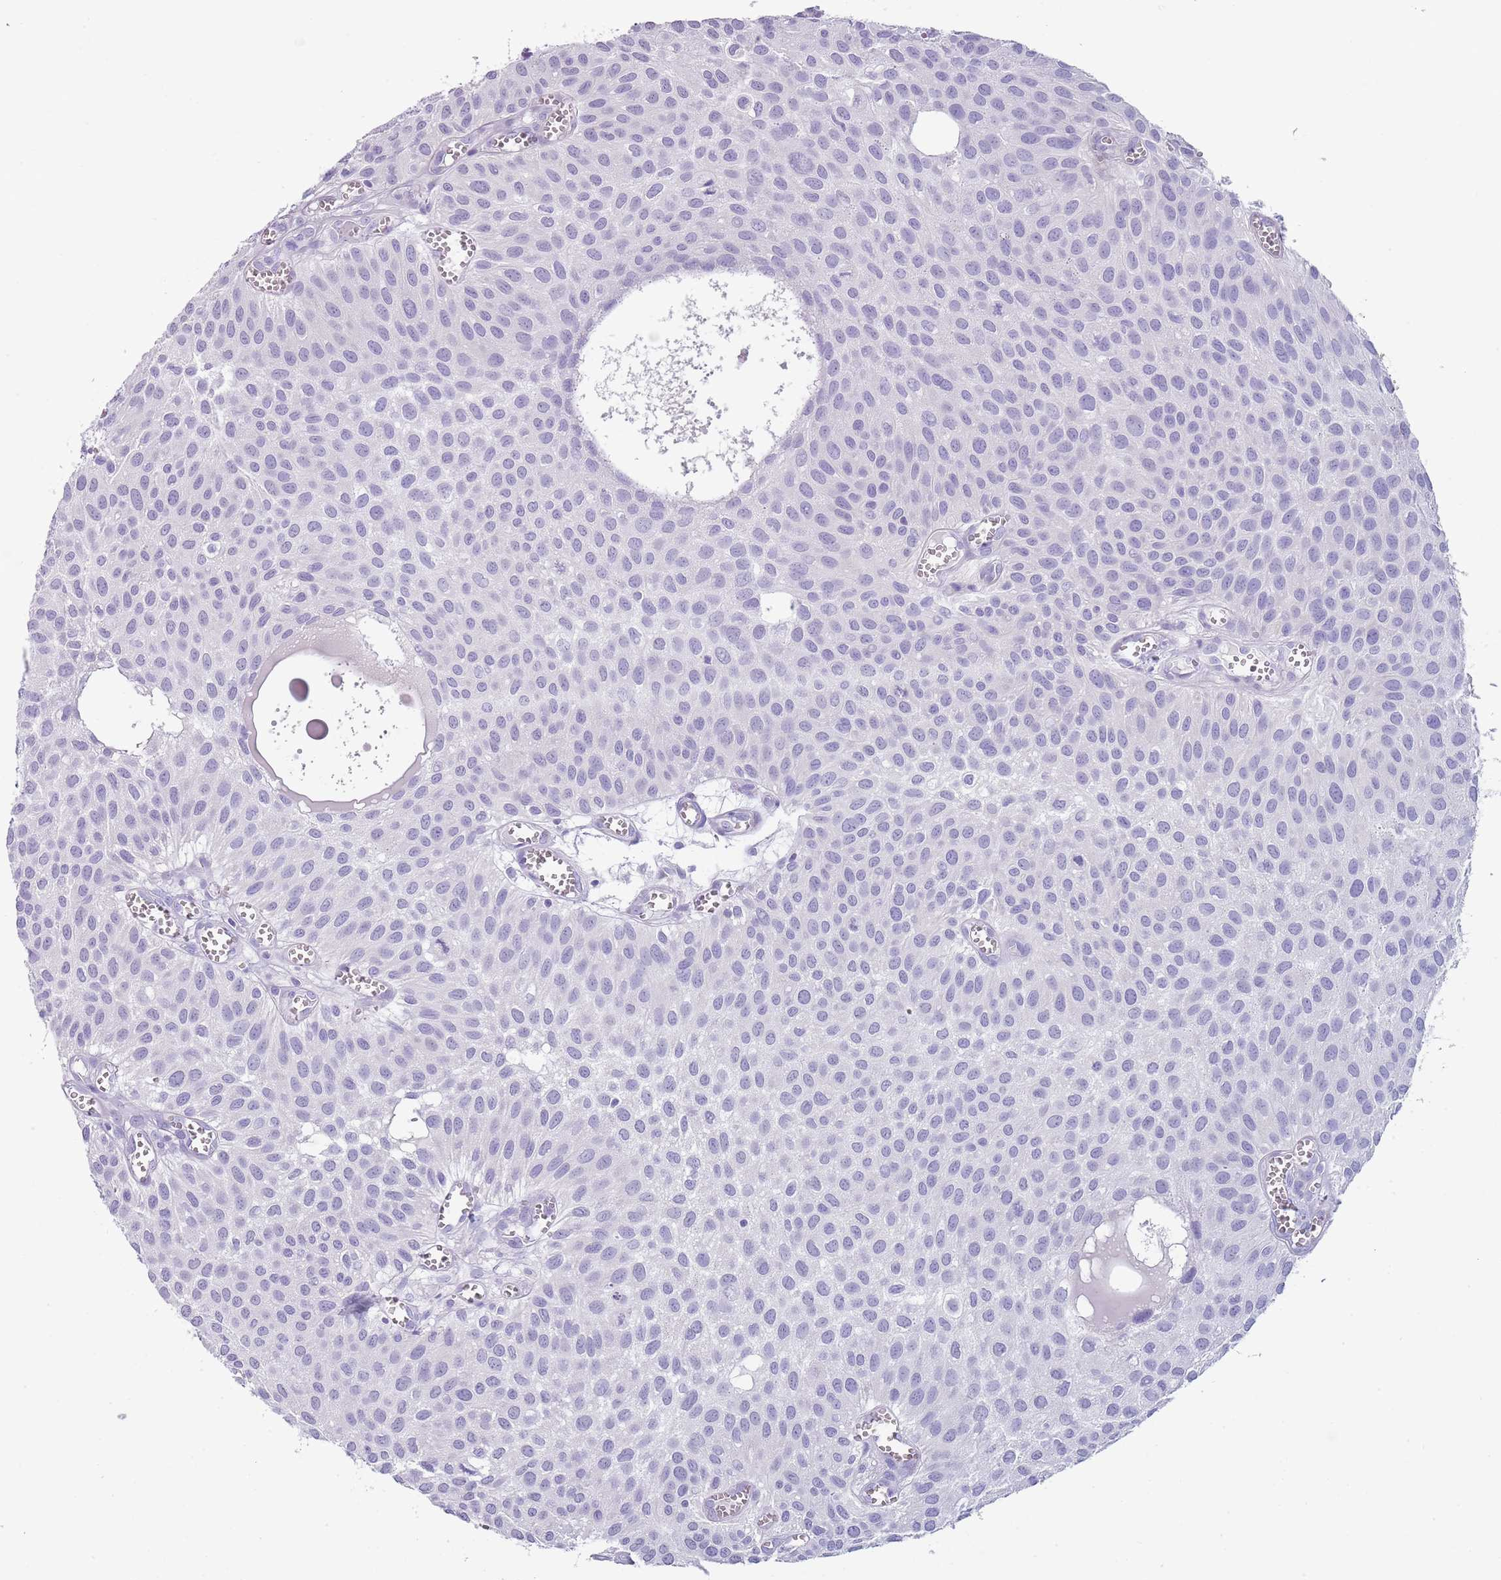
{"staining": {"intensity": "negative", "quantity": "none", "location": "none"}, "tissue": "urothelial cancer", "cell_type": "Tumor cells", "image_type": "cancer", "snomed": [{"axis": "morphology", "description": "Urothelial carcinoma, Low grade"}, {"axis": "topography", "description": "Urinary bladder"}], "caption": "DAB immunohistochemical staining of human low-grade urothelial carcinoma reveals no significant staining in tumor cells. (DAB (3,3'-diaminobenzidine) IHC with hematoxylin counter stain).", "gene": "NBPF20", "patient": {"sex": "male", "age": 88}}